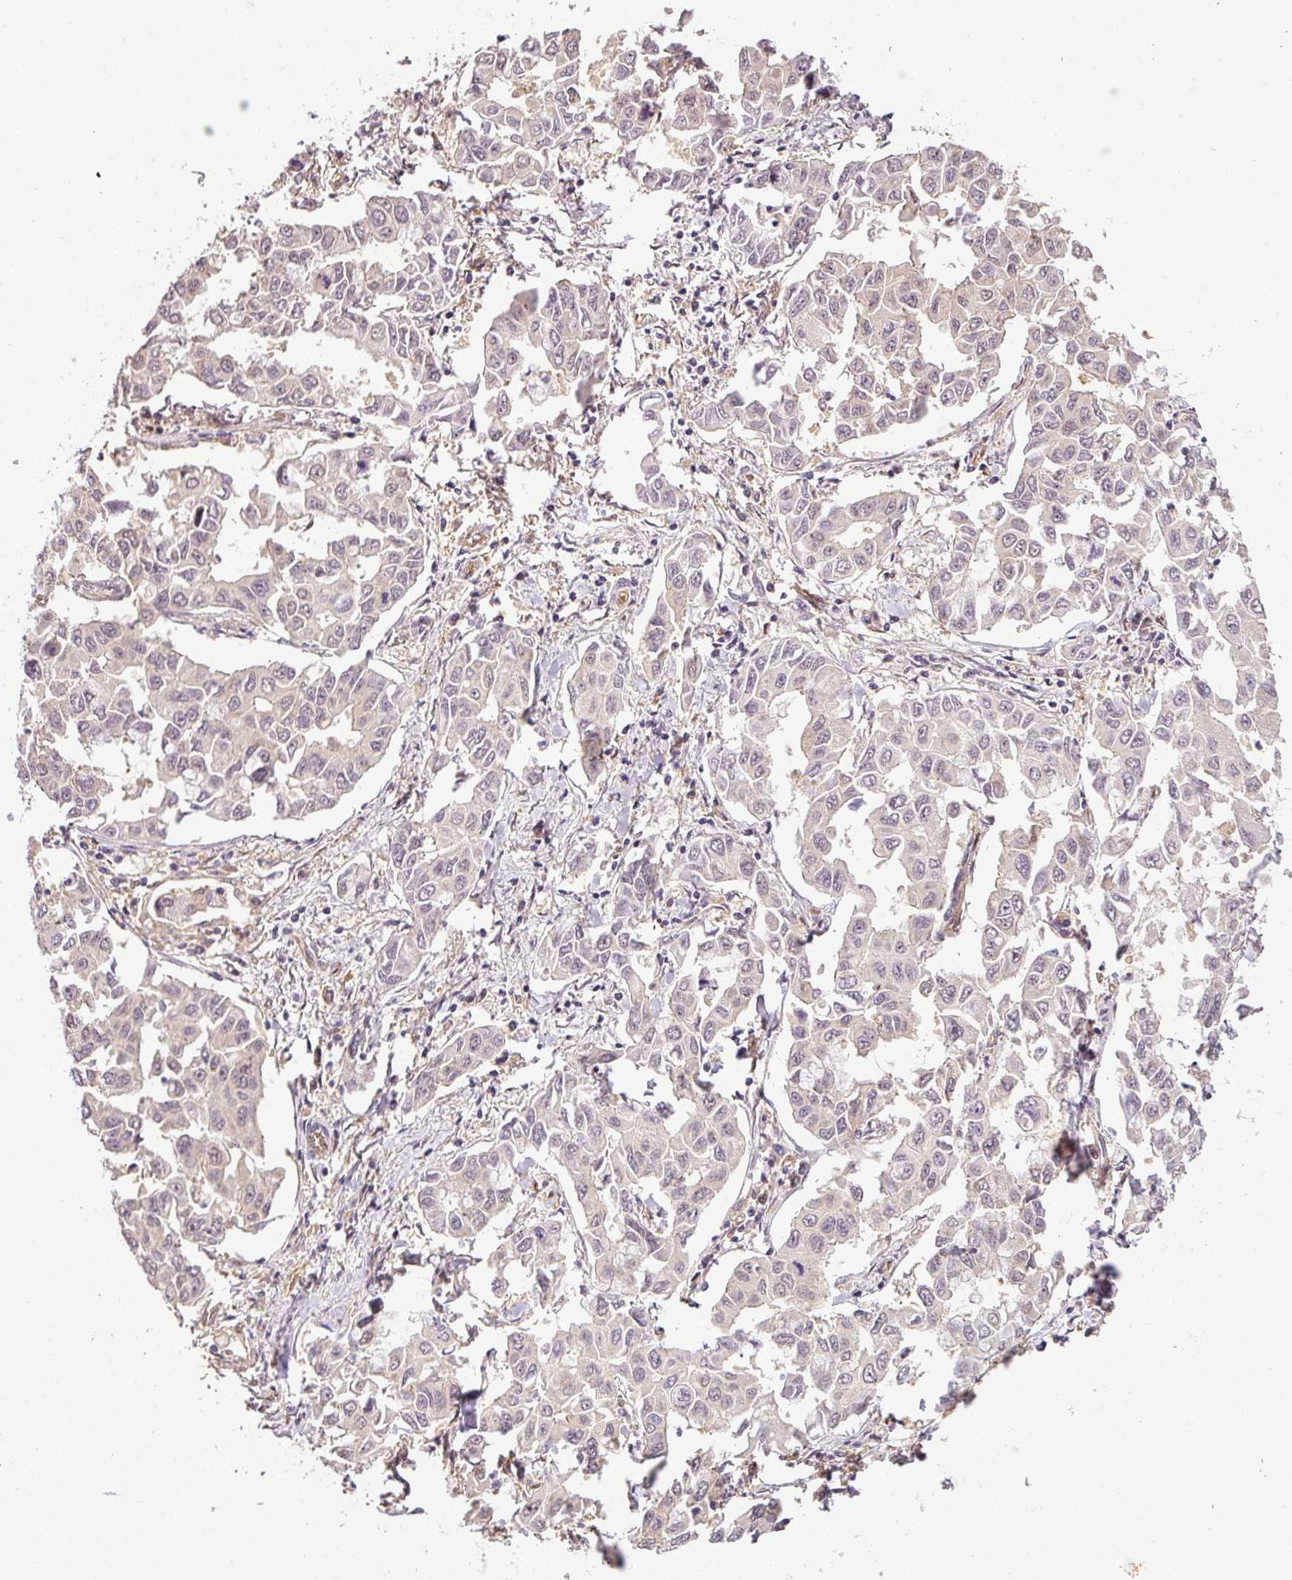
{"staining": {"intensity": "negative", "quantity": "none", "location": "none"}, "tissue": "lung cancer", "cell_type": "Tumor cells", "image_type": "cancer", "snomed": [{"axis": "morphology", "description": "Adenocarcinoma, NOS"}, {"axis": "topography", "description": "Lung"}], "caption": "This is a micrograph of immunohistochemistry staining of lung cancer (adenocarcinoma), which shows no positivity in tumor cells.", "gene": "ANKRD18A", "patient": {"sex": "male", "age": 64}}